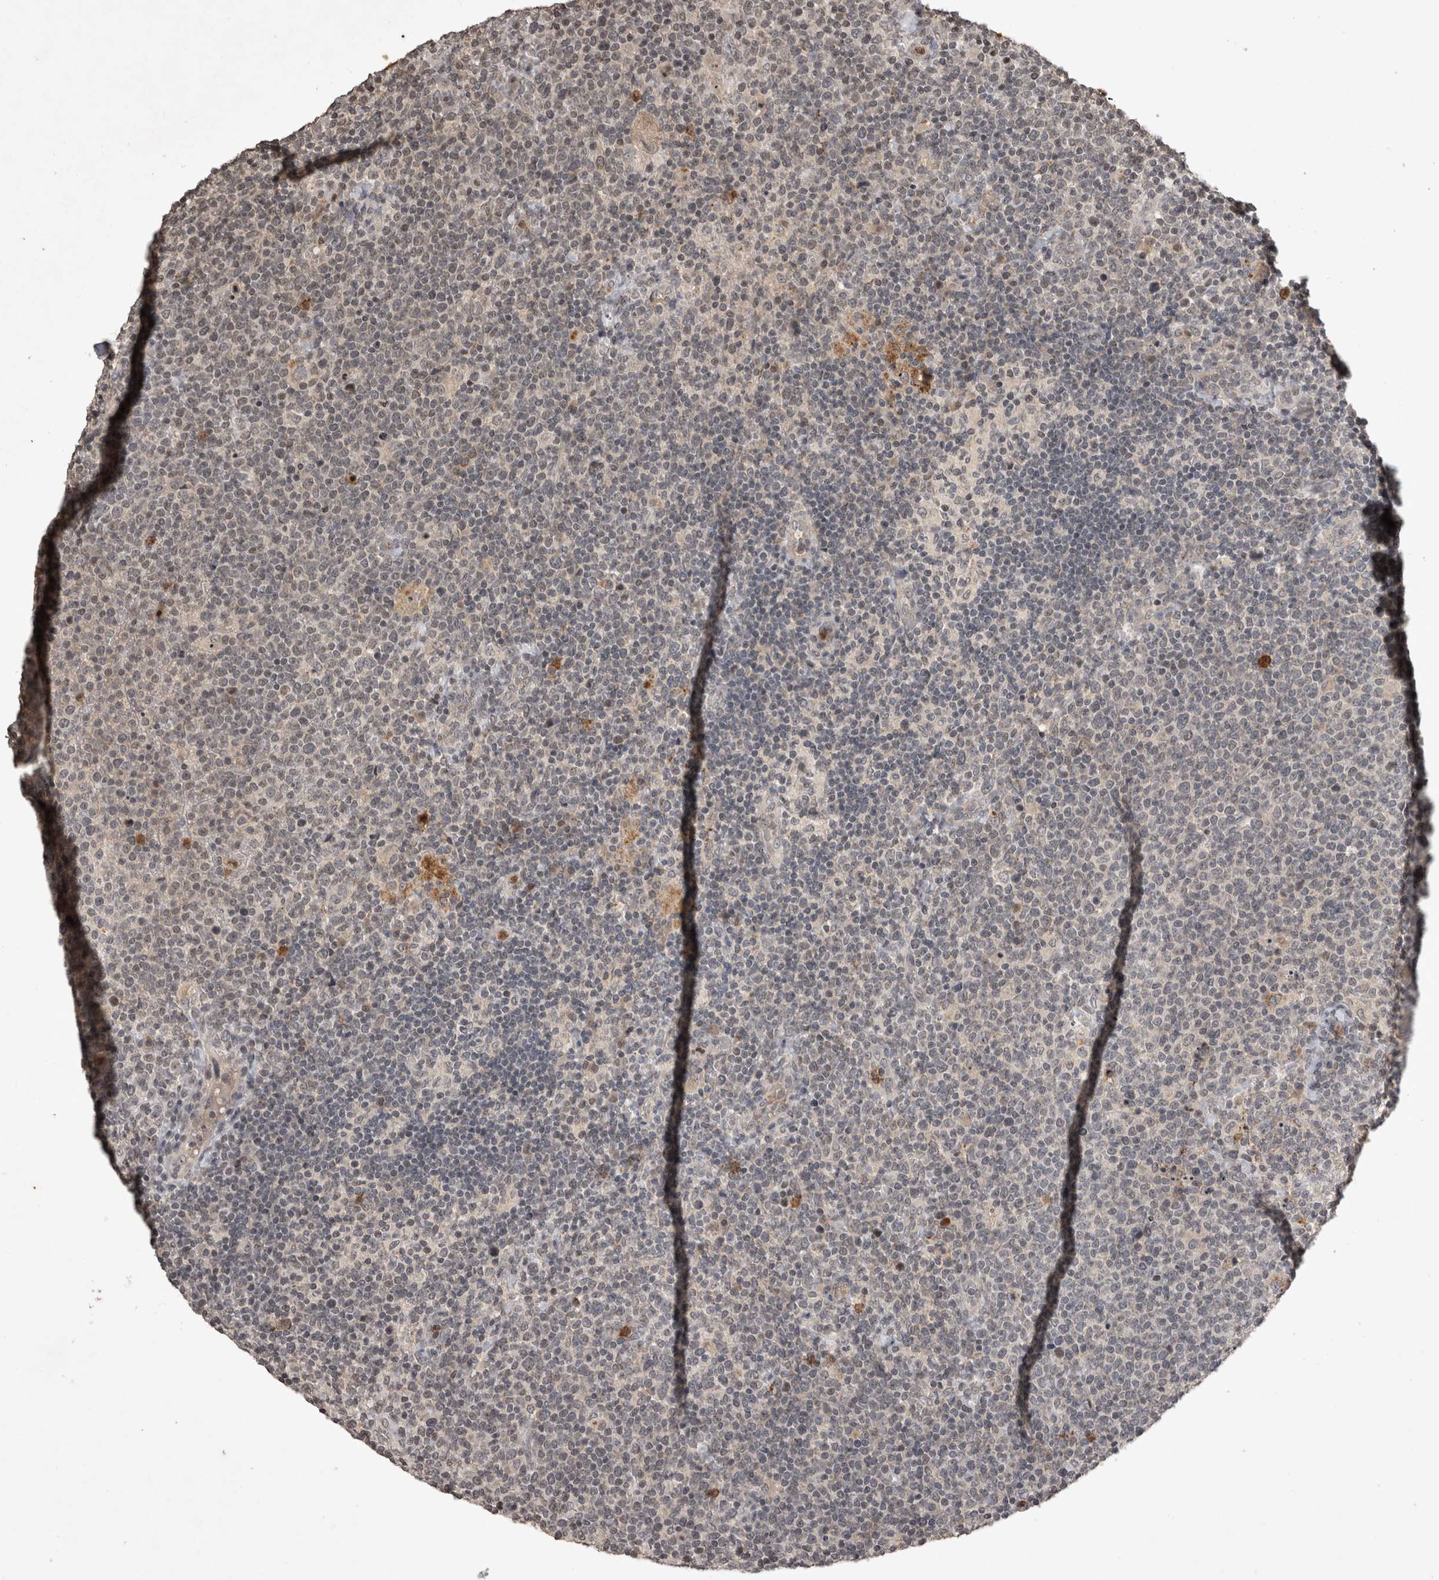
{"staining": {"intensity": "negative", "quantity": "none", "location": "none"}, "tissue": "lymphoma", "cell_type": "Tumor cells", "image_type": "cancer", "snomed": [{"axis": "morphology", "description": "Malignant lymphoma, non-Hodgkin's type, High grade"}, {"axis": "topography", "description": "Lymph node"}], "caption": "This is an immunohistochemistry (IHC) histopathology image of malignant lymphoma, non-Hodgkin's type (high-grade). There is no expression in tumor cells.", "gene": "HRK", "patient": {"sex": "male", "age": 61}}